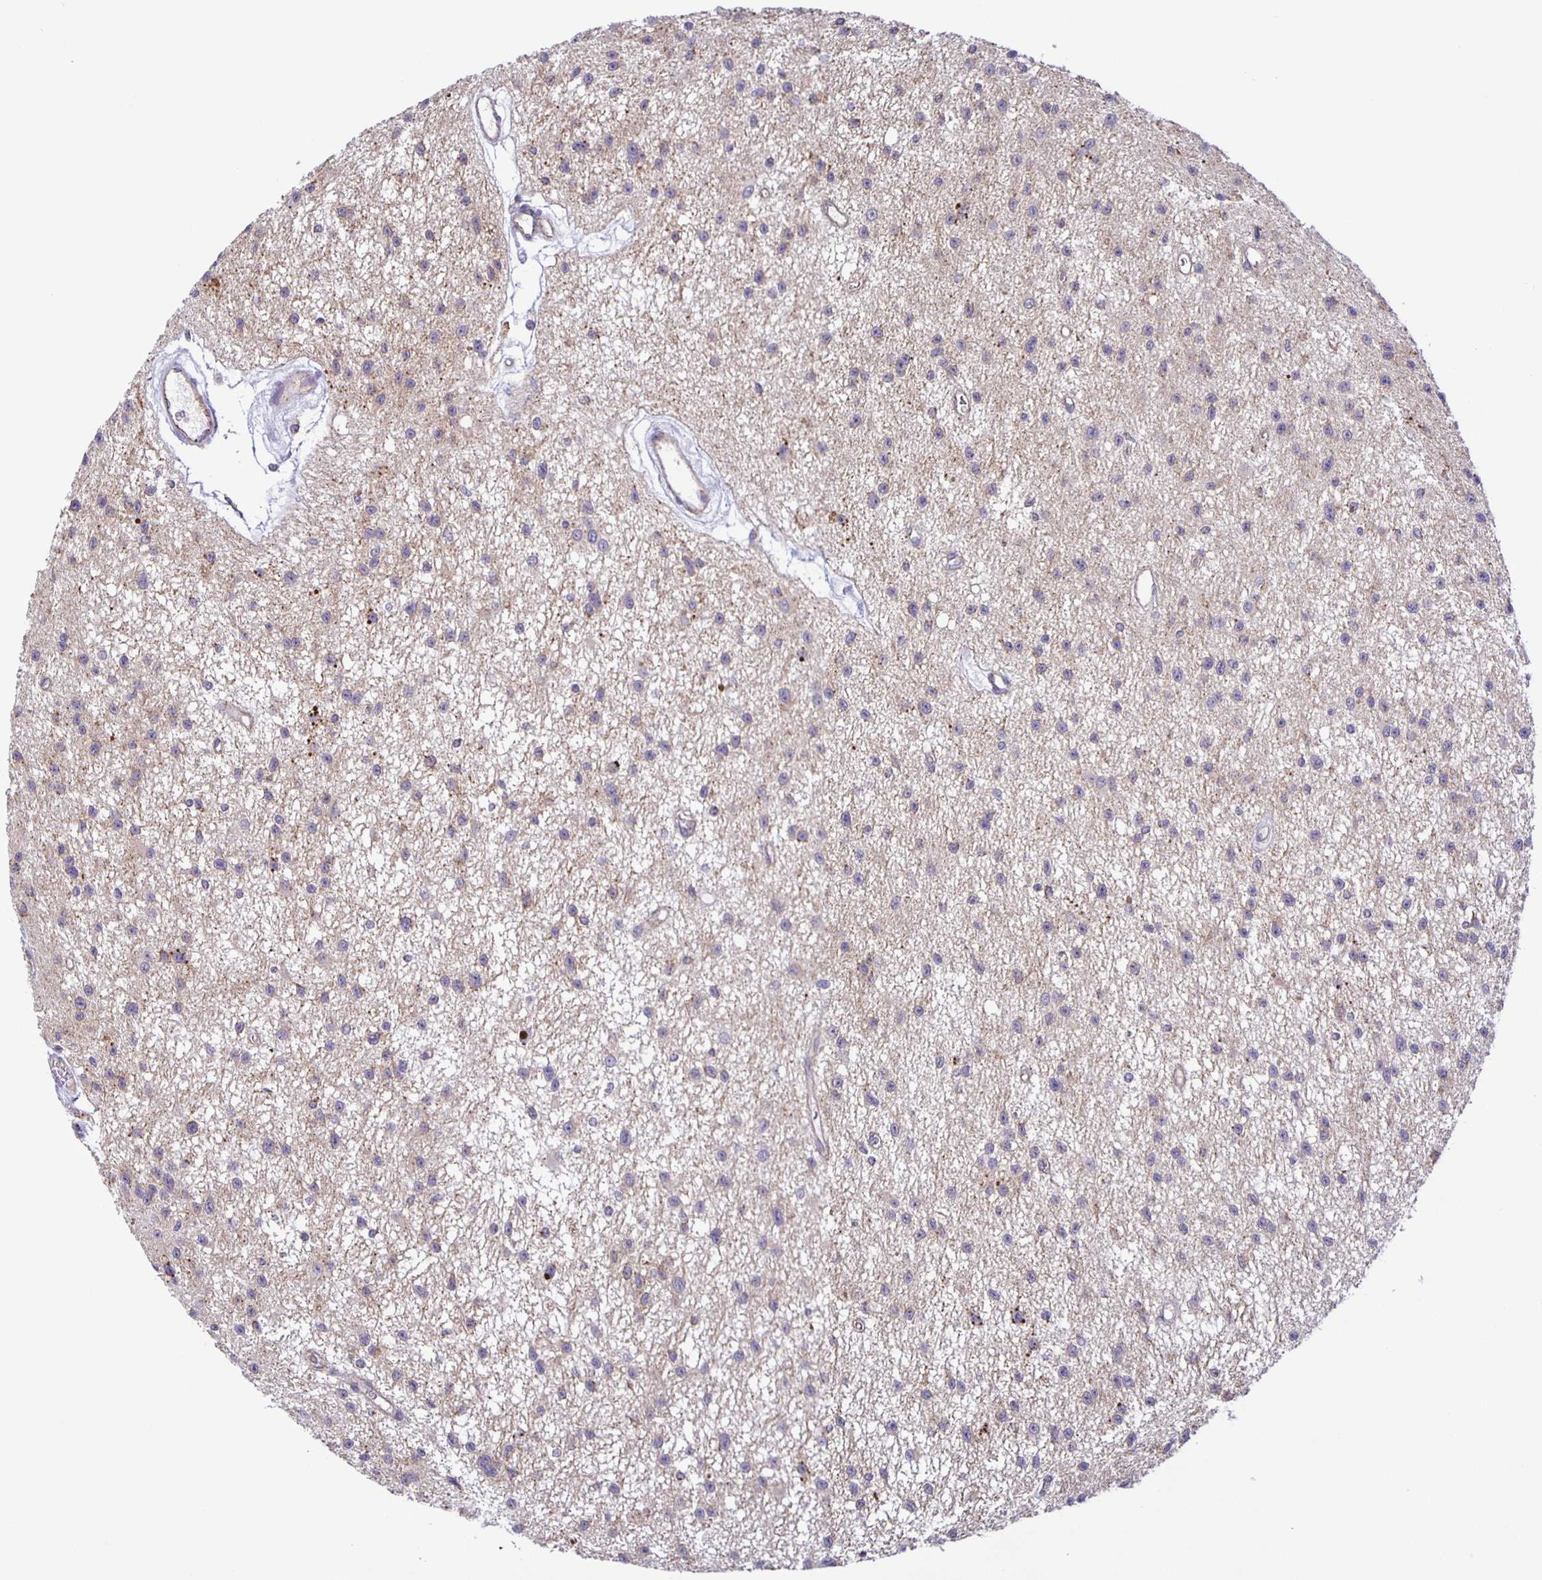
{"staining": {"intensity": "weak", "quantity": "<25%", "location": "cytoplasmic/membranous"}, "tissue": "glioma", "cell_type": "Tumor cells", "image_type": "cancer", "snomed": [{"axis": "morphology", "description": "Glioma, malignant, Low grade"}, {"axis": "topography", "description": "Brain"}], "caption": "Human malignant glioma (low-grade) stained for a protein using IHC shows no staining in tumor cells.", "gene": "JMJD4", "patient": {"sex": "male", "age": 43}}